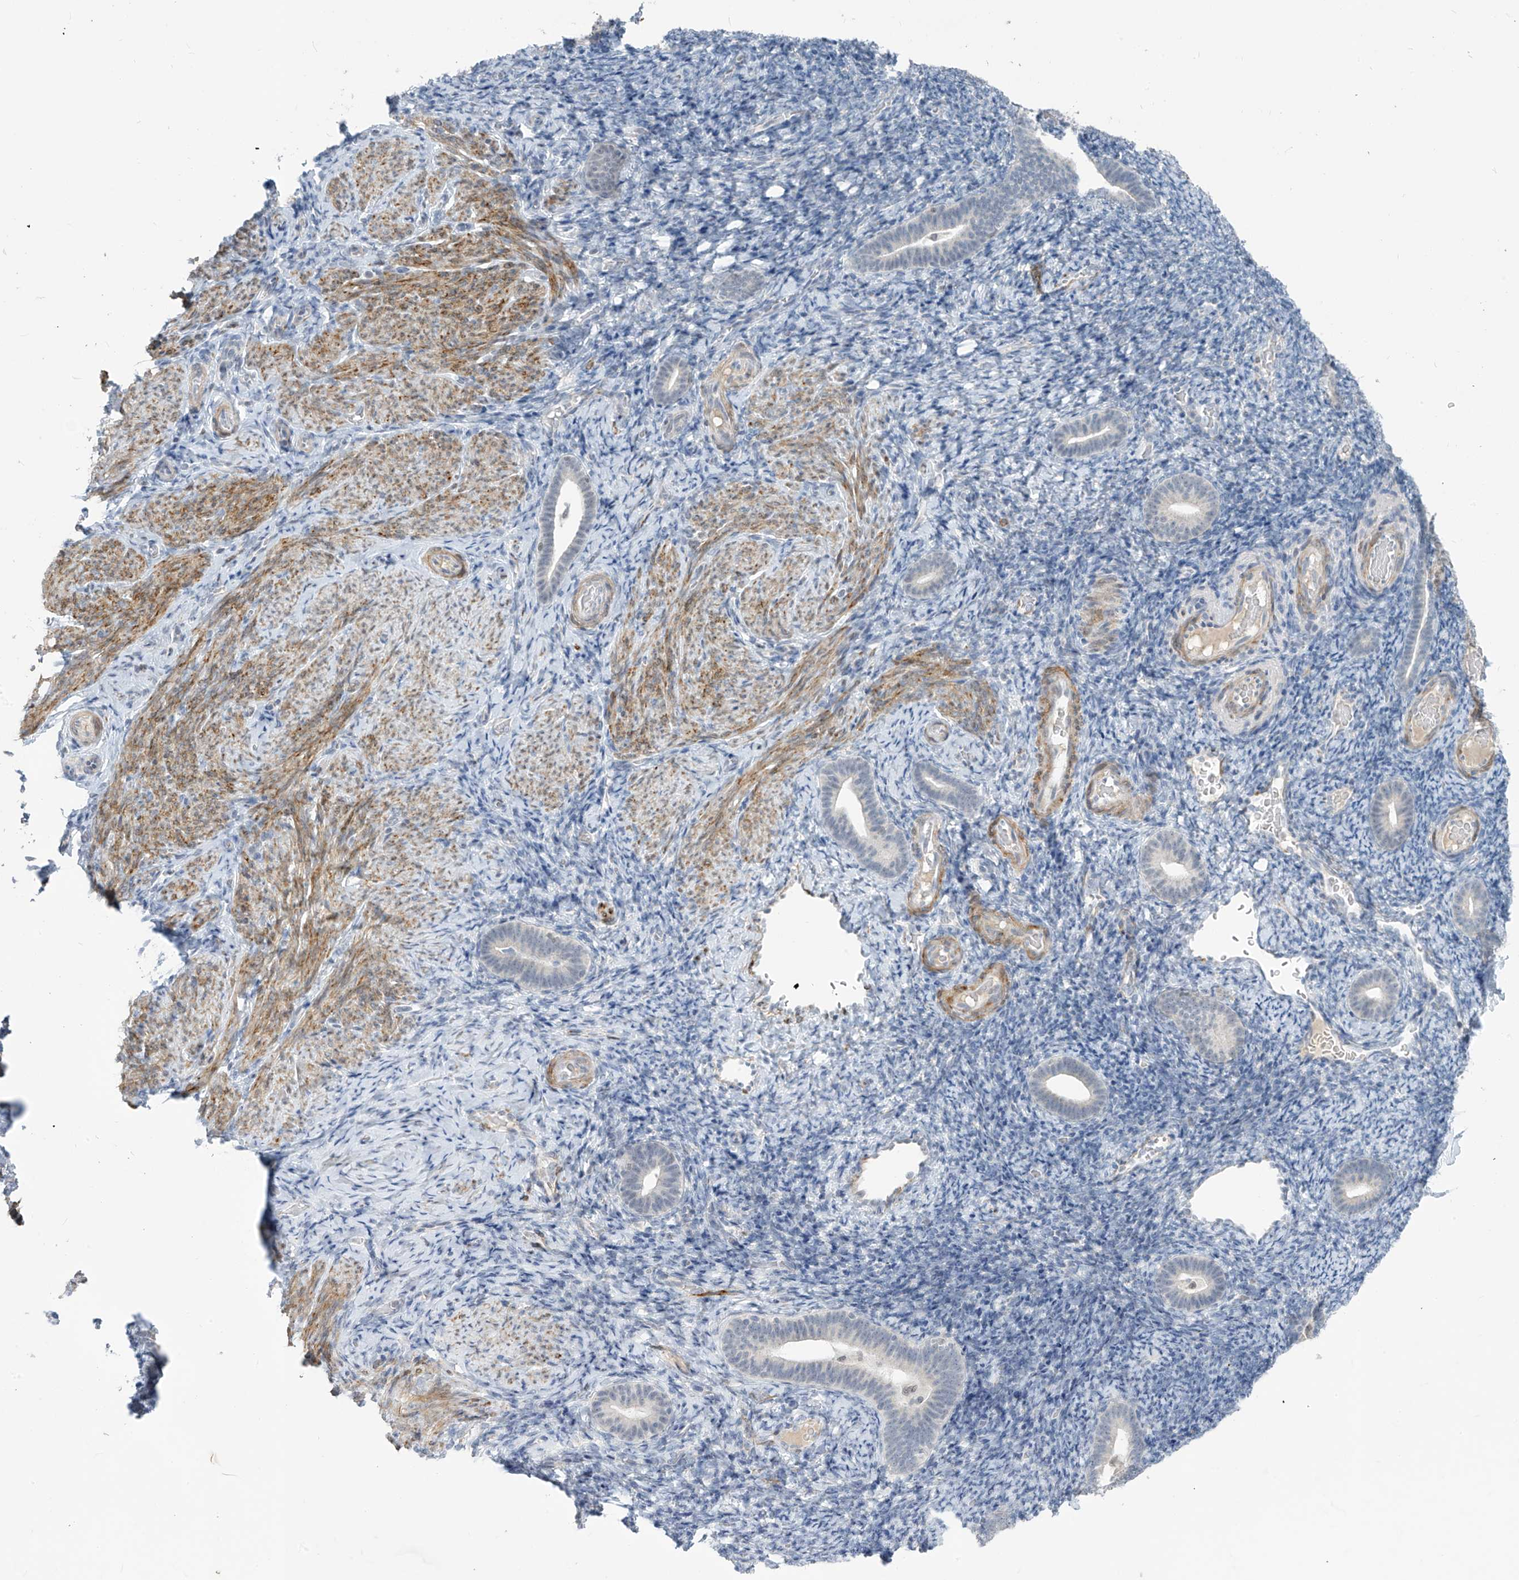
{"staining": {"intensity": "negative", "quantity": "none", "location": "none"}, "tissue": "endometrium", "cell_type": "Cells in endometrial stroma", "image_type": "normal", "snomed": [{"axis": "morphology", "description": "Normal tissue, NOS"}, {"axis": "topography", "description": "Endometrium"}], "caption": "A high-resolution micrograph shows IHC staining of normal endometrium, which shows no significant positivity in cells in endometrial stroma.", "gene": "METAP1D", "patient": {"sex": "female", "age": 51}}